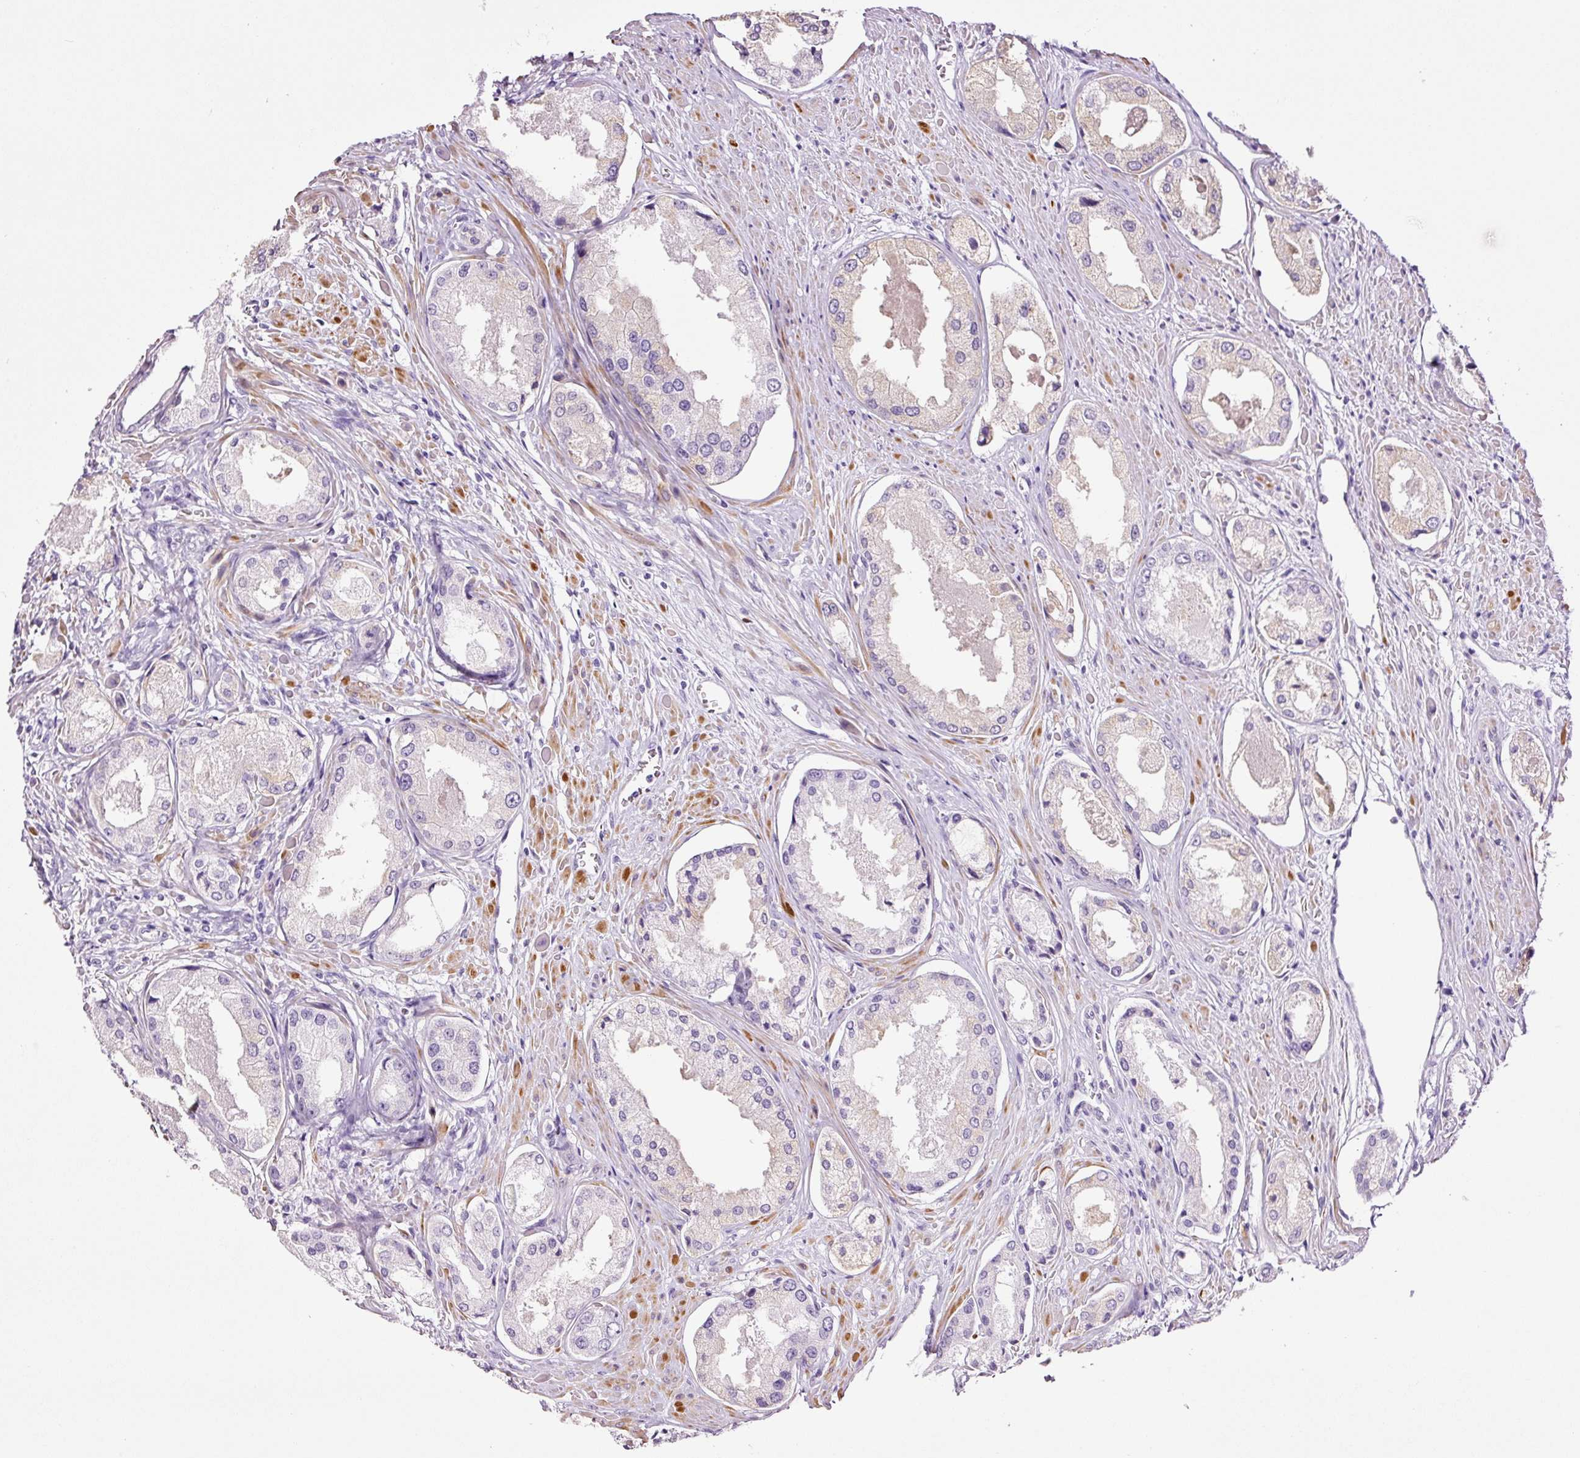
{"staining": {"intensity": "negative", "quantity": "none", "location": "none"}, "tissue": "prostate cancer", "cell_type": "Tumor cells", "image_type": "cancer", "snomed": [{"axis": "morphology", "description": "Adenocarcinoma, Low grade"}, {"axis": "topography", "description": "Prostate"}], "caption": "Immunohistochemical staining of human prostate cancer displays no significant staining in tumor cells.", "gene": "RTF2", "patient": {"sex": "male", "age": 68}}